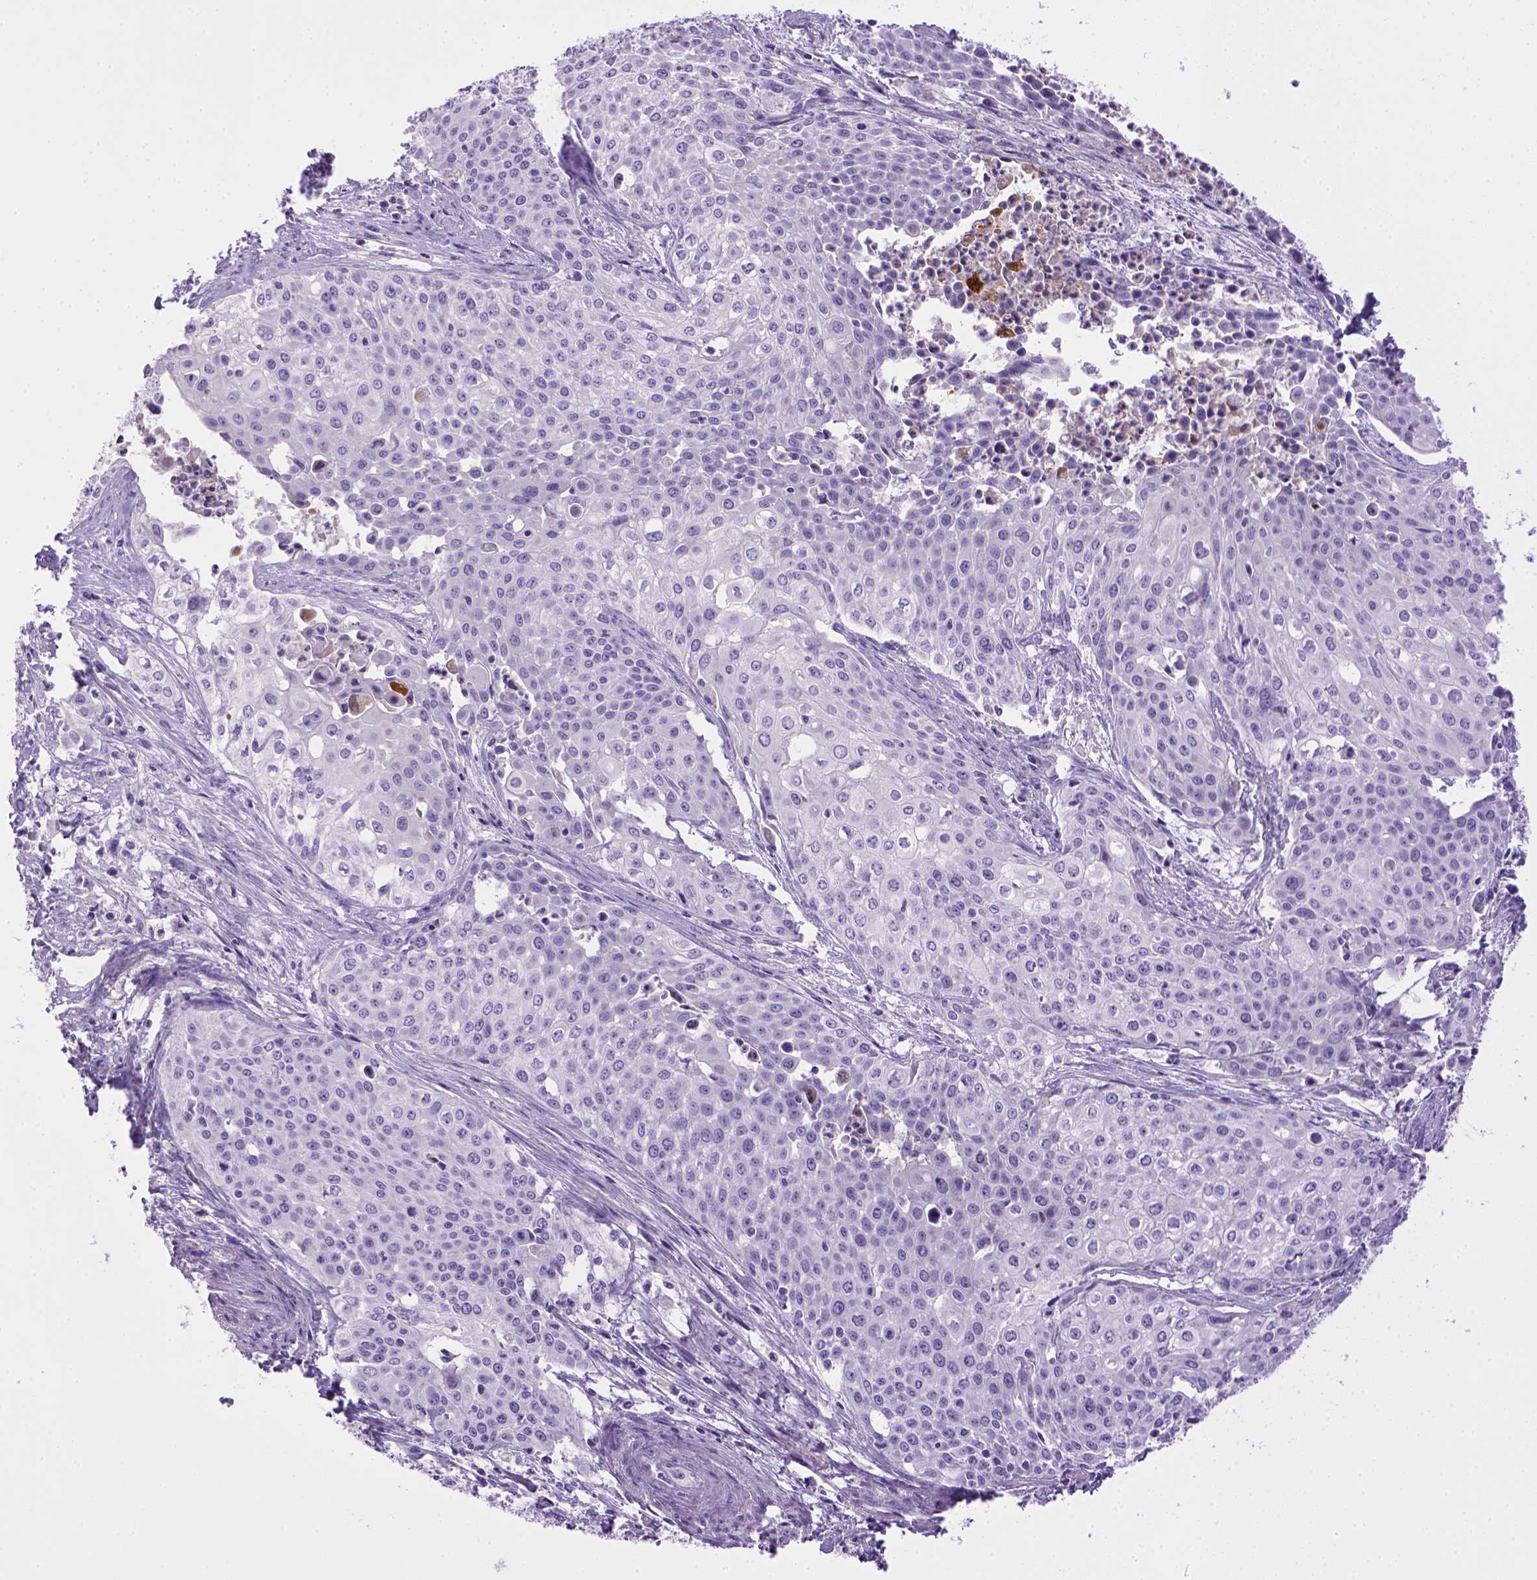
{"staining": {"intensity": "negative", "quantity": "none", "location": "none"}, "tissue": "cervical cancer", "cell_type": "Tumor cells", "image_type": "cancer", "snomed": [{"axis": "morphology", "description": "Squamous cell carcinoma, NOS"}, {"axis": "topography", "description": "Cervix"}], "caption": "A histopathology image of human squamous cell carcinoma (cervical) is negative for staining in tumor cells.", "gene": "BAAT", "patient": {"sex": "female", "age": 39}}